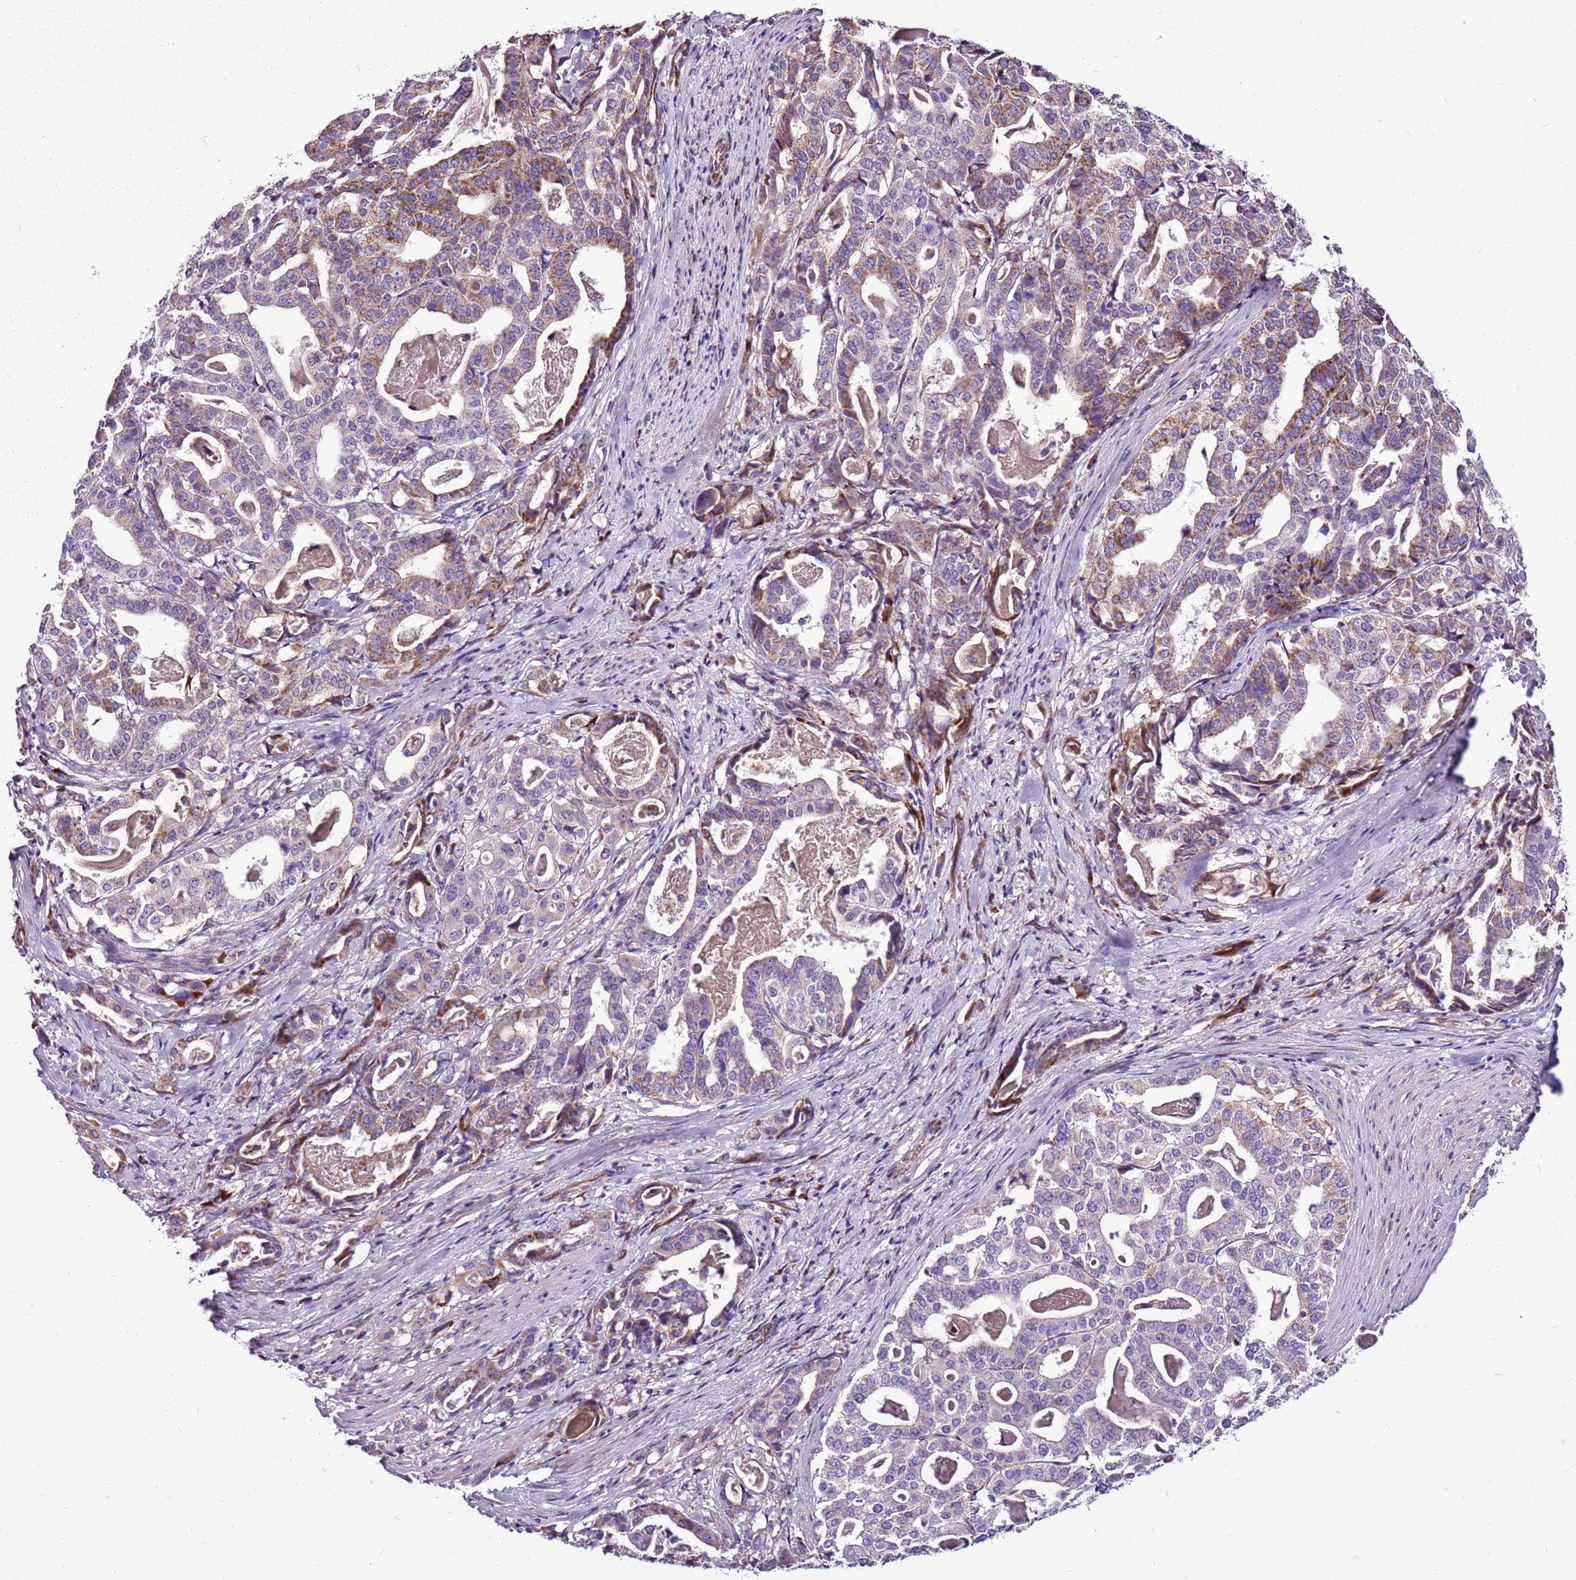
{"staining": {"intensity": "moderate", "quantity": "<25%", "location": "cytoplasmic/membranous"}, "tissue": "stomach cancer", "cell_type": "Tumor cells", "image_type": "cancer", "snomed": [{"axis": "morphology", "description": "Adenocarcinoma, NOS"}, {"axis": "topography", "description": "Stomach"}], "caption": "High-power microscopy captured an immunohistochemistry (IHC) micrograph of stomach cancer (adenocarcinoma), revealing moderate cytoplasmic/membranous positivity in approximately <25% of tumor cells.", "gene": "GCDH", "patient": {"sex": "male", "age": 48}}